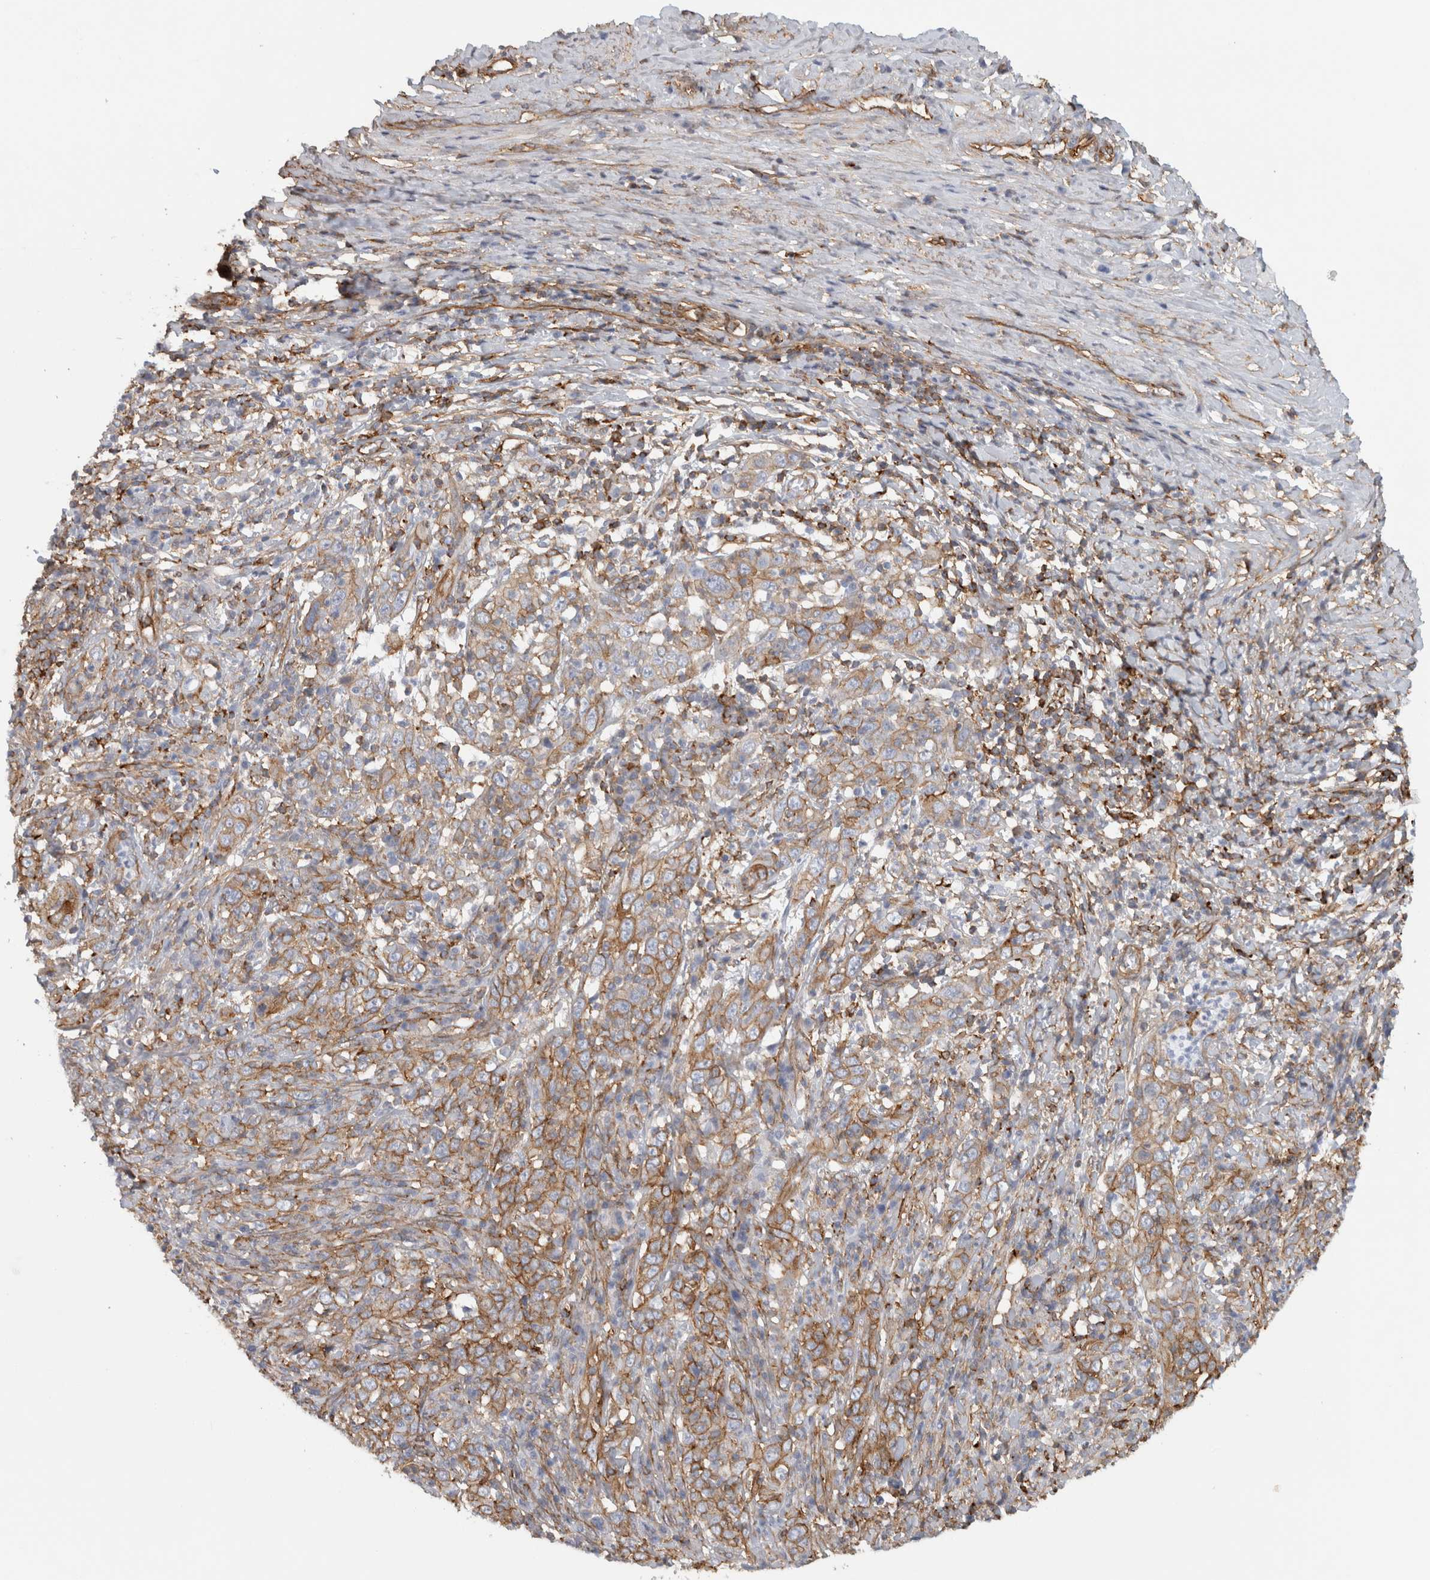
{"staining": {"intensity": "moderate", "quantity": "25%-75%", "location": "cytoplasmic/membranous"}, "tissue": "cervical cancer", "cell_type": "Tumor cells", "image_type": "cancer", "snomed": [{"axis": "morphology", "description": "Squamous cell carcinoma, NOS"}, {"axis": "topography", "description": "Cervix"}], "caption": "Immunohistochemical staining of human squamous cell carcinoma (cervical) reveals medium levels of moderate cytoplasmic/membranous protein staining in about 25%-75% of tumor cells.", "gene": "AHNAK", "patient": {"sex": "female", "age": 46}}